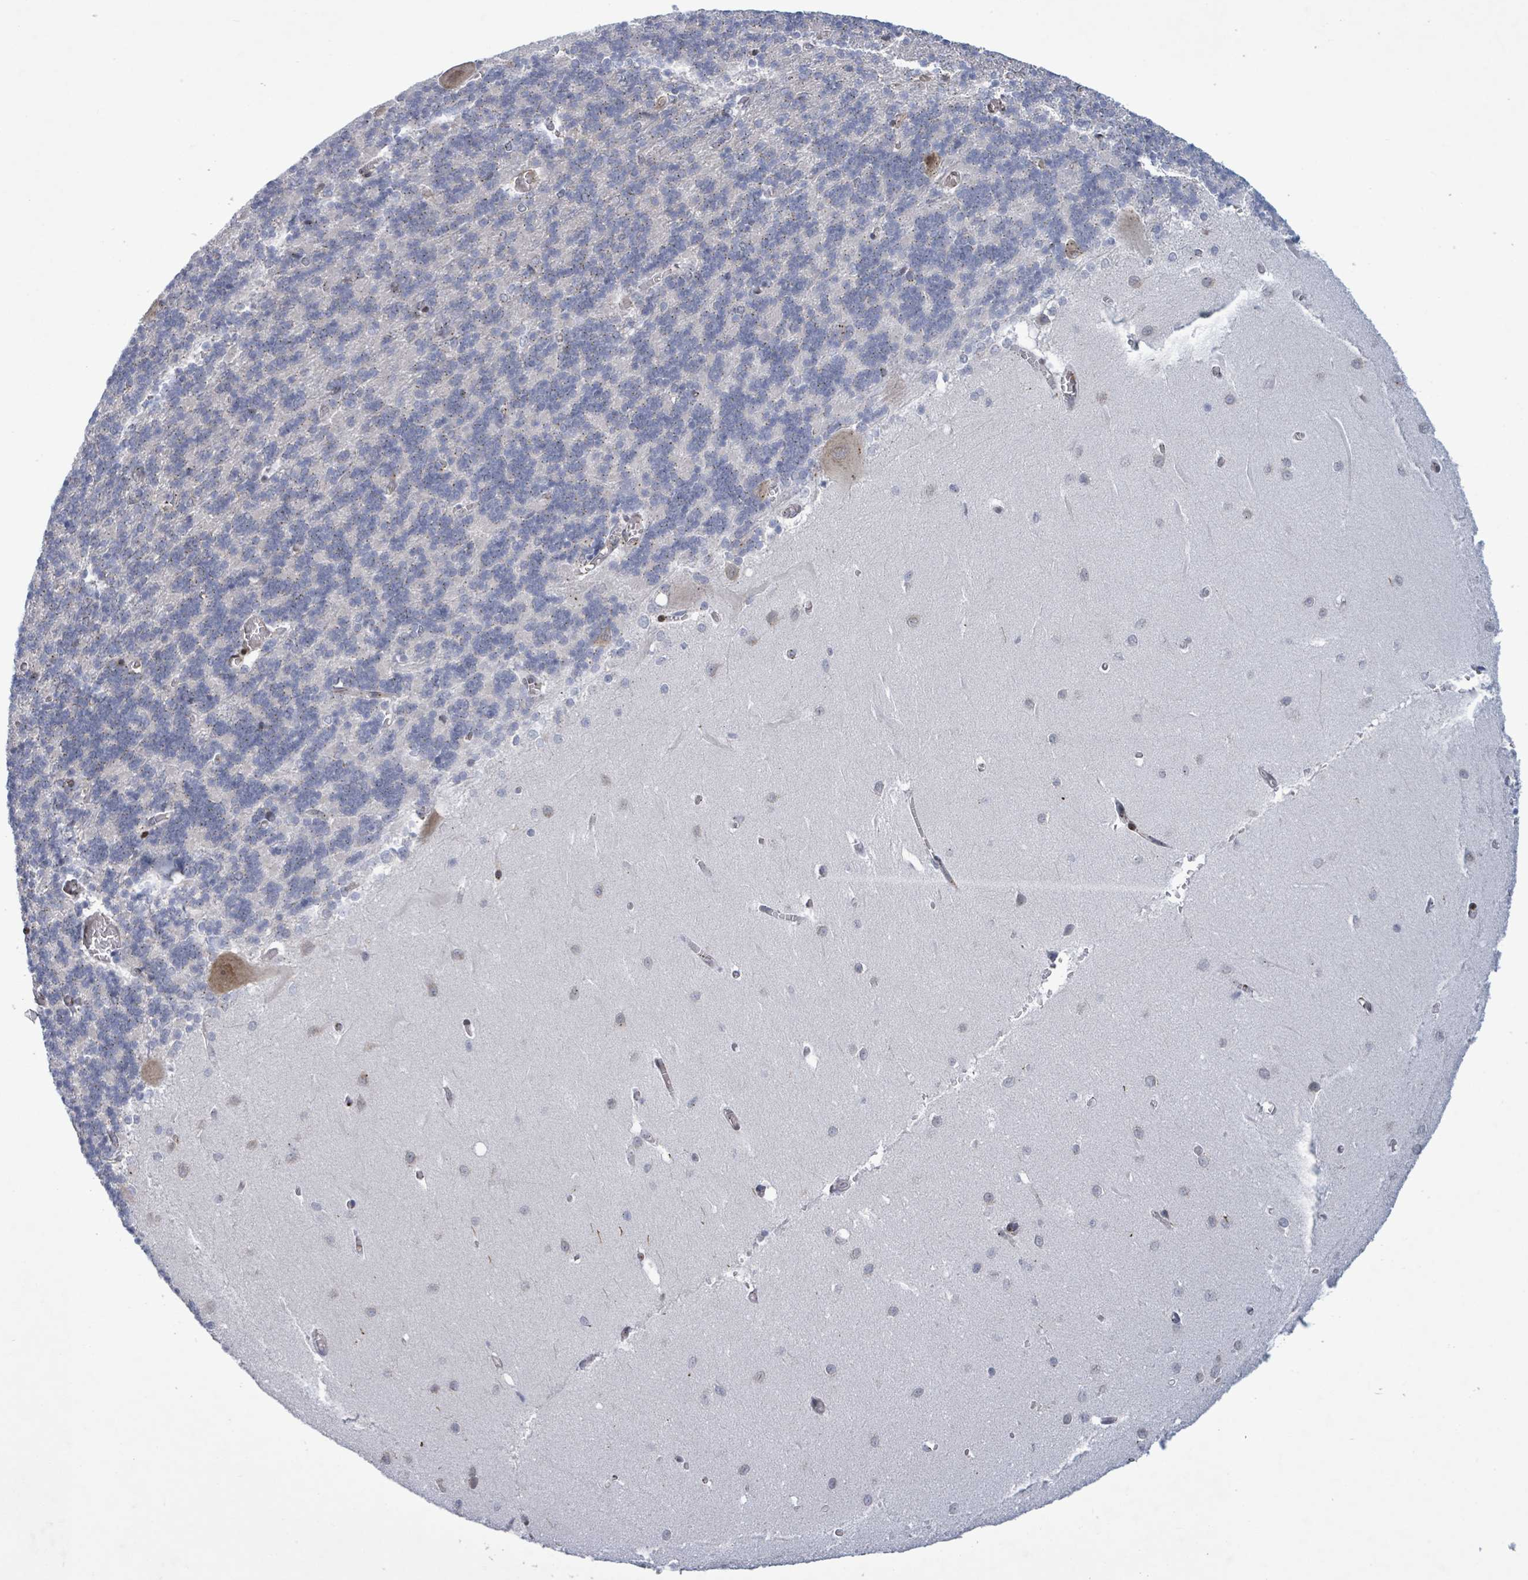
{"staining": {"intensity": "negative", "quantity": "none", "location": "none"}, "tissue": "cerebellum", "cell_type": "Cells in granular layer", "image_type": "normal", "snomed": [{"axis": "morphology", "description": "Normal tissue, NOS"}, {"axis": "topography", "description": "Cerebellum"}], "caption": "IHC image of normal cerebellum: human cerebellum stained with DAB reveals no significant protein expression in cells in granular layer.", "gene": "TUSC1", "patient": {"sex": "male", "age": 37}}